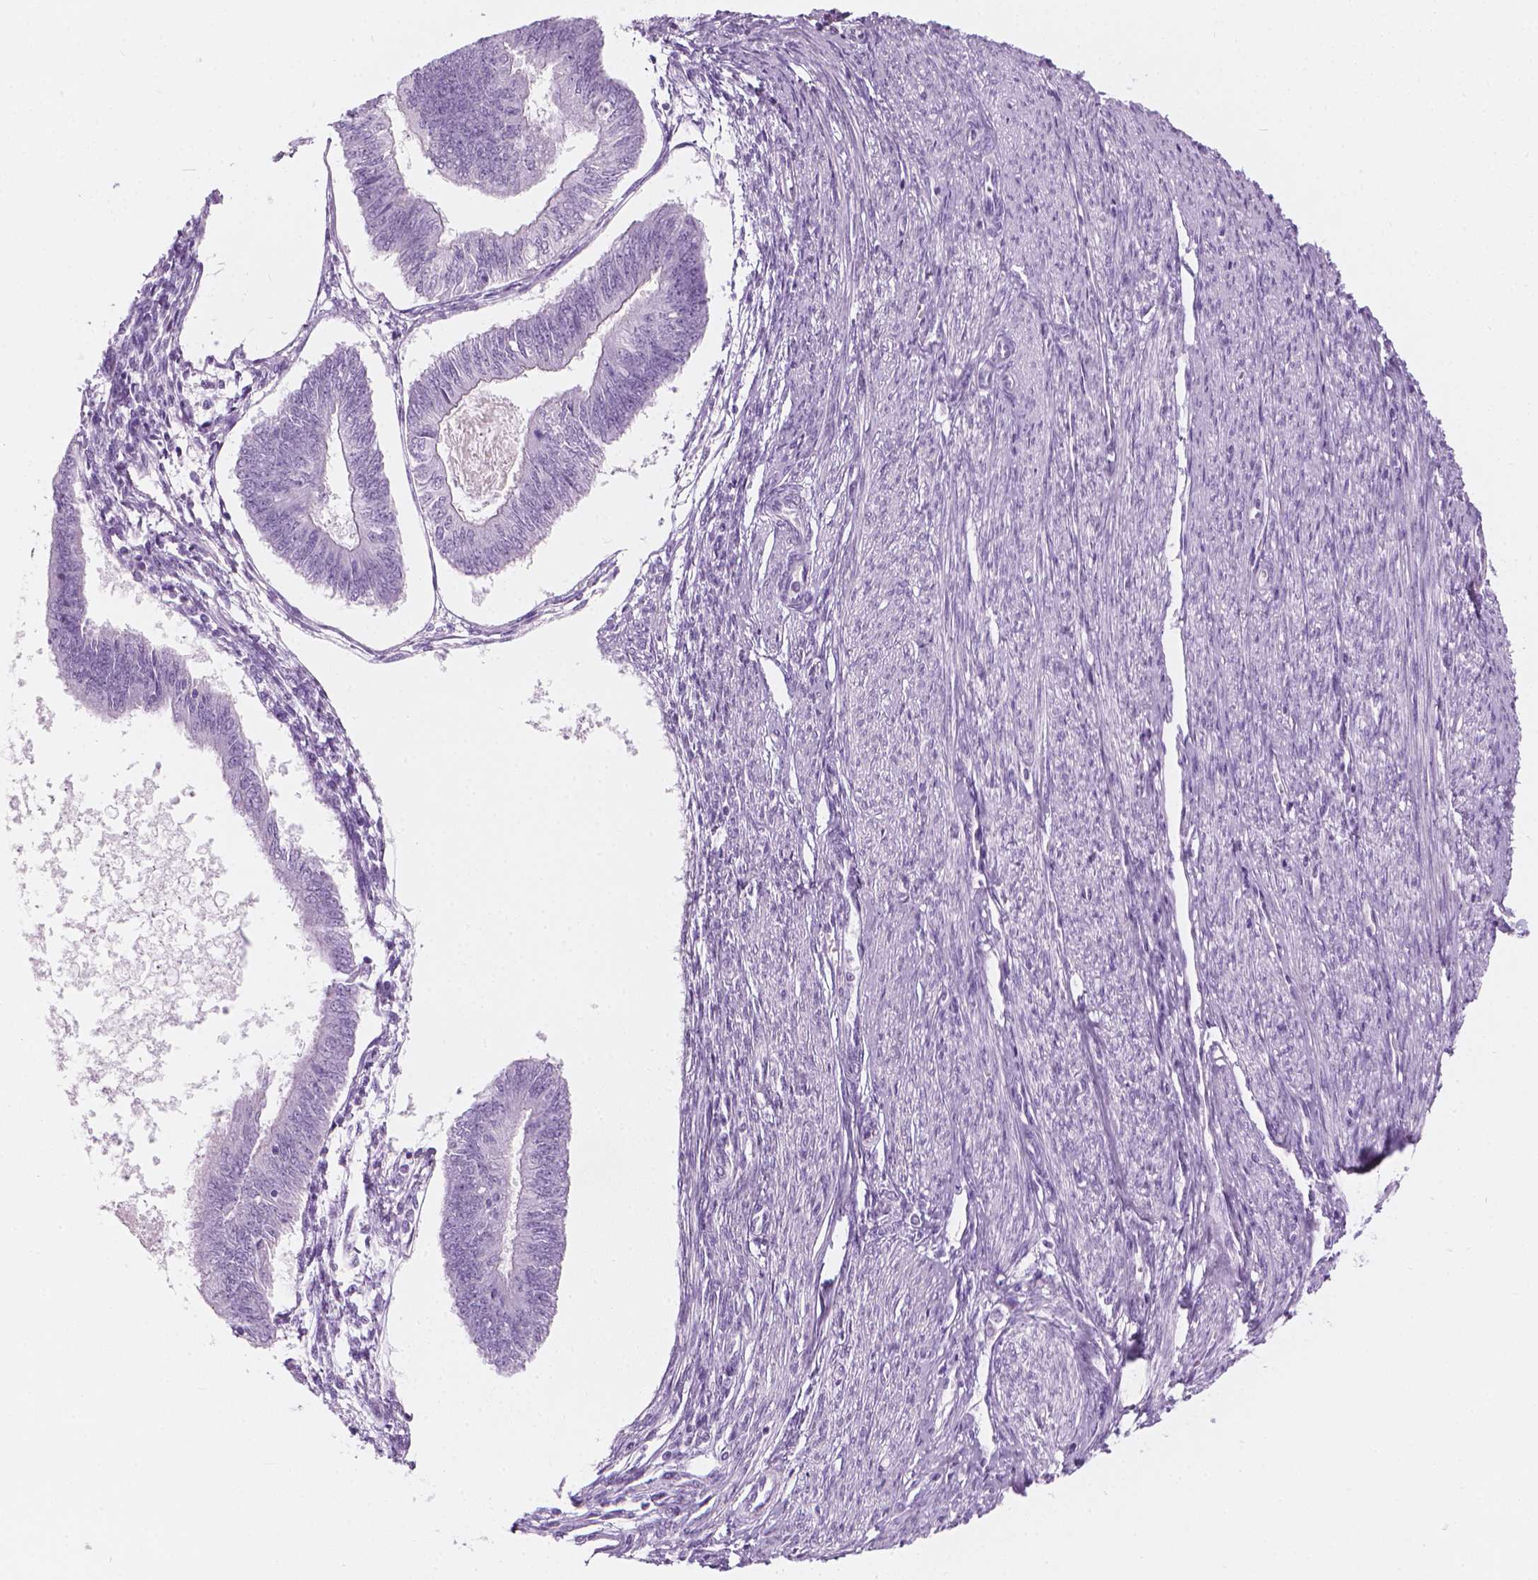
{"staining": {"intensity": "negative", "quantity": "none", "location": "none"}, "tissue": "endometrial cancer", "cell_type": "Tumor cells", "image_type": "cancer", "snomed": [{"axis": "morphology", "description": "Adenocarcinoma, NOS"}, {"axis": "topography", "description": "Endometrium"}], "caption": "Immunohistochemistry image of endometrial cancer (adenocarcinoma) stained for a protein (brown), which demonstrates no staining in tumor cells.", "gene": "SCG3", "patient": {"sex": "female", "age": 58}}